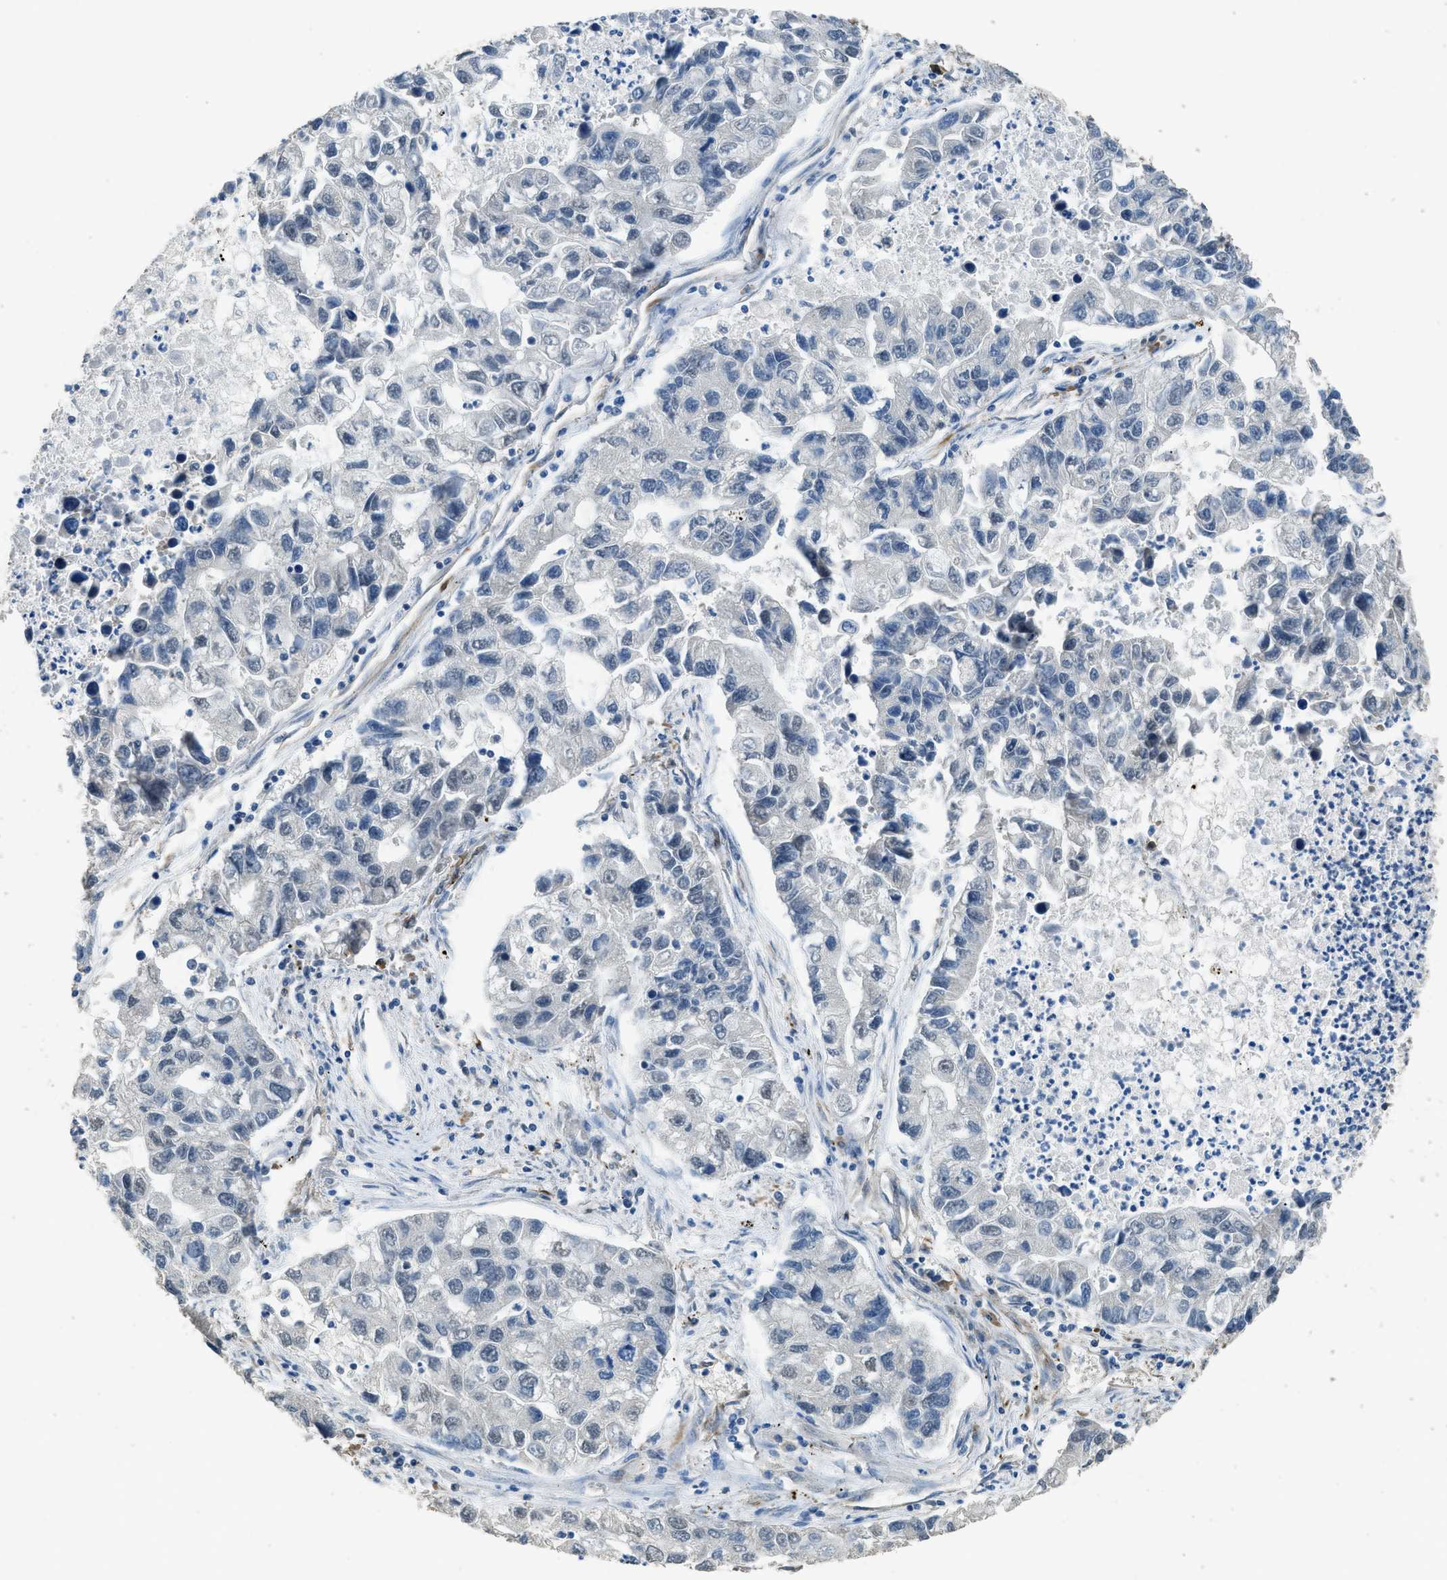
{"staining": {"intensity": "negative", "quantity": "none", "location": "none"}, "tissue": "lung cancer", "cell_type": "Tumor cells", "image_type": "cancer", "snomed": [{"axis": "morphology", "description": "Adenocarcinoma, NOS"}, {"axis": "topography", "description": "Lung"}], "caption": "IHC image of neoplastic tissue: lung cancer stained with DAB (3,3'-diaminobenzidine) reveals no significant protein expression in tumor cells.", "gene": "SYNM", "patient": {"sex": "female", "age": 51}}